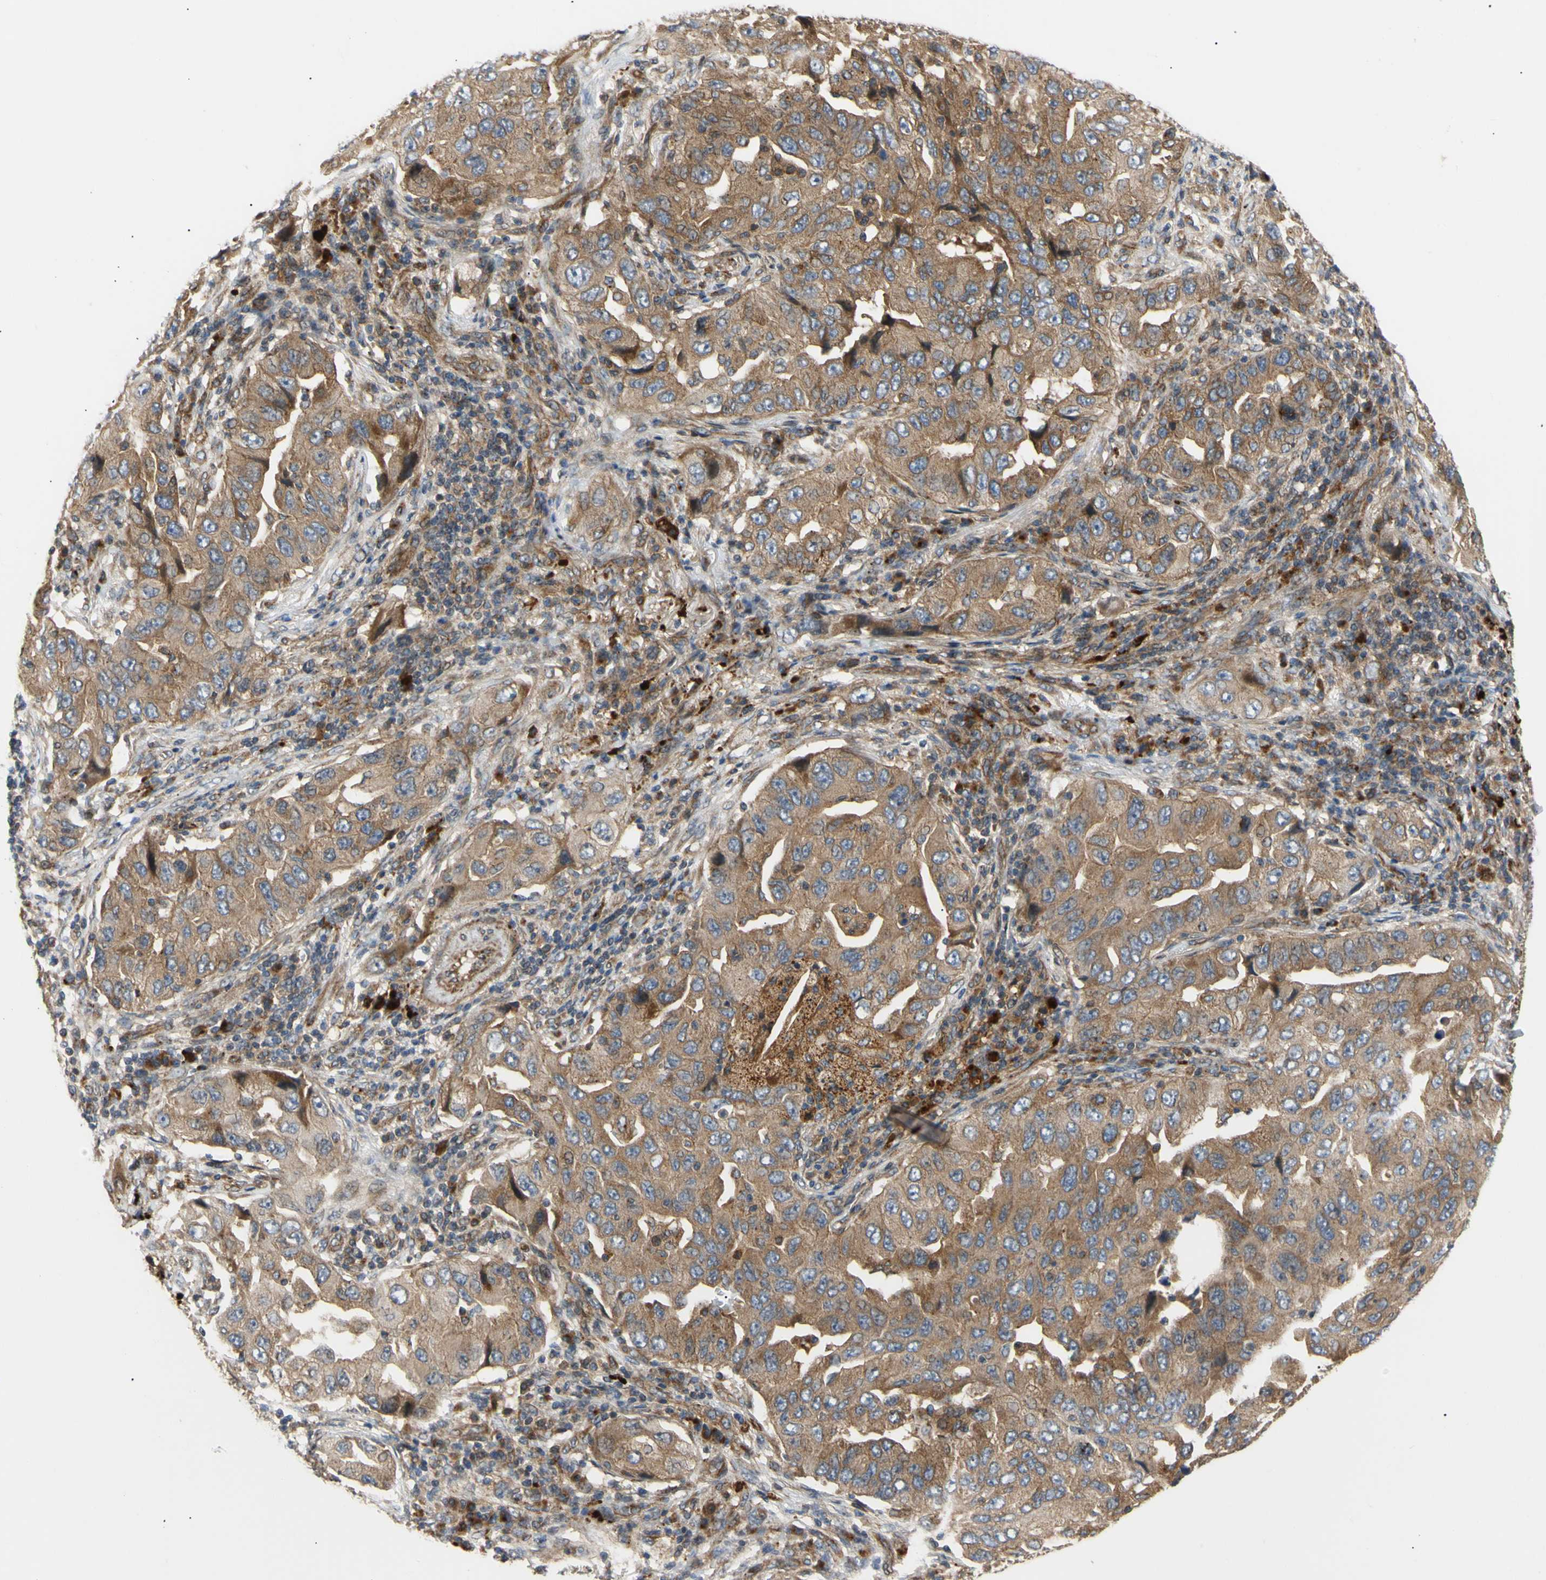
{"staining": {"intensity": "moderate", "quantity": ">75%", "location": "cytoplasmic/membranous"}, "tissue": "lung cancer", "cell_type": "Tumor cells", "image_type": "cancer", "snomed": [{"axis": "morphology", "description": "Adenocarcinoma, NOS"}, {"axis": "topography", "description": "Lung"}], "caption": "Brown immunohistochemical staining in human lung adenocarcinoma reveals moderate cytoplasmic/membranous positivity in about >75% of tumor cells.", "gene": "TUBG2", "patient": {"sex": "female", "age": 65}}